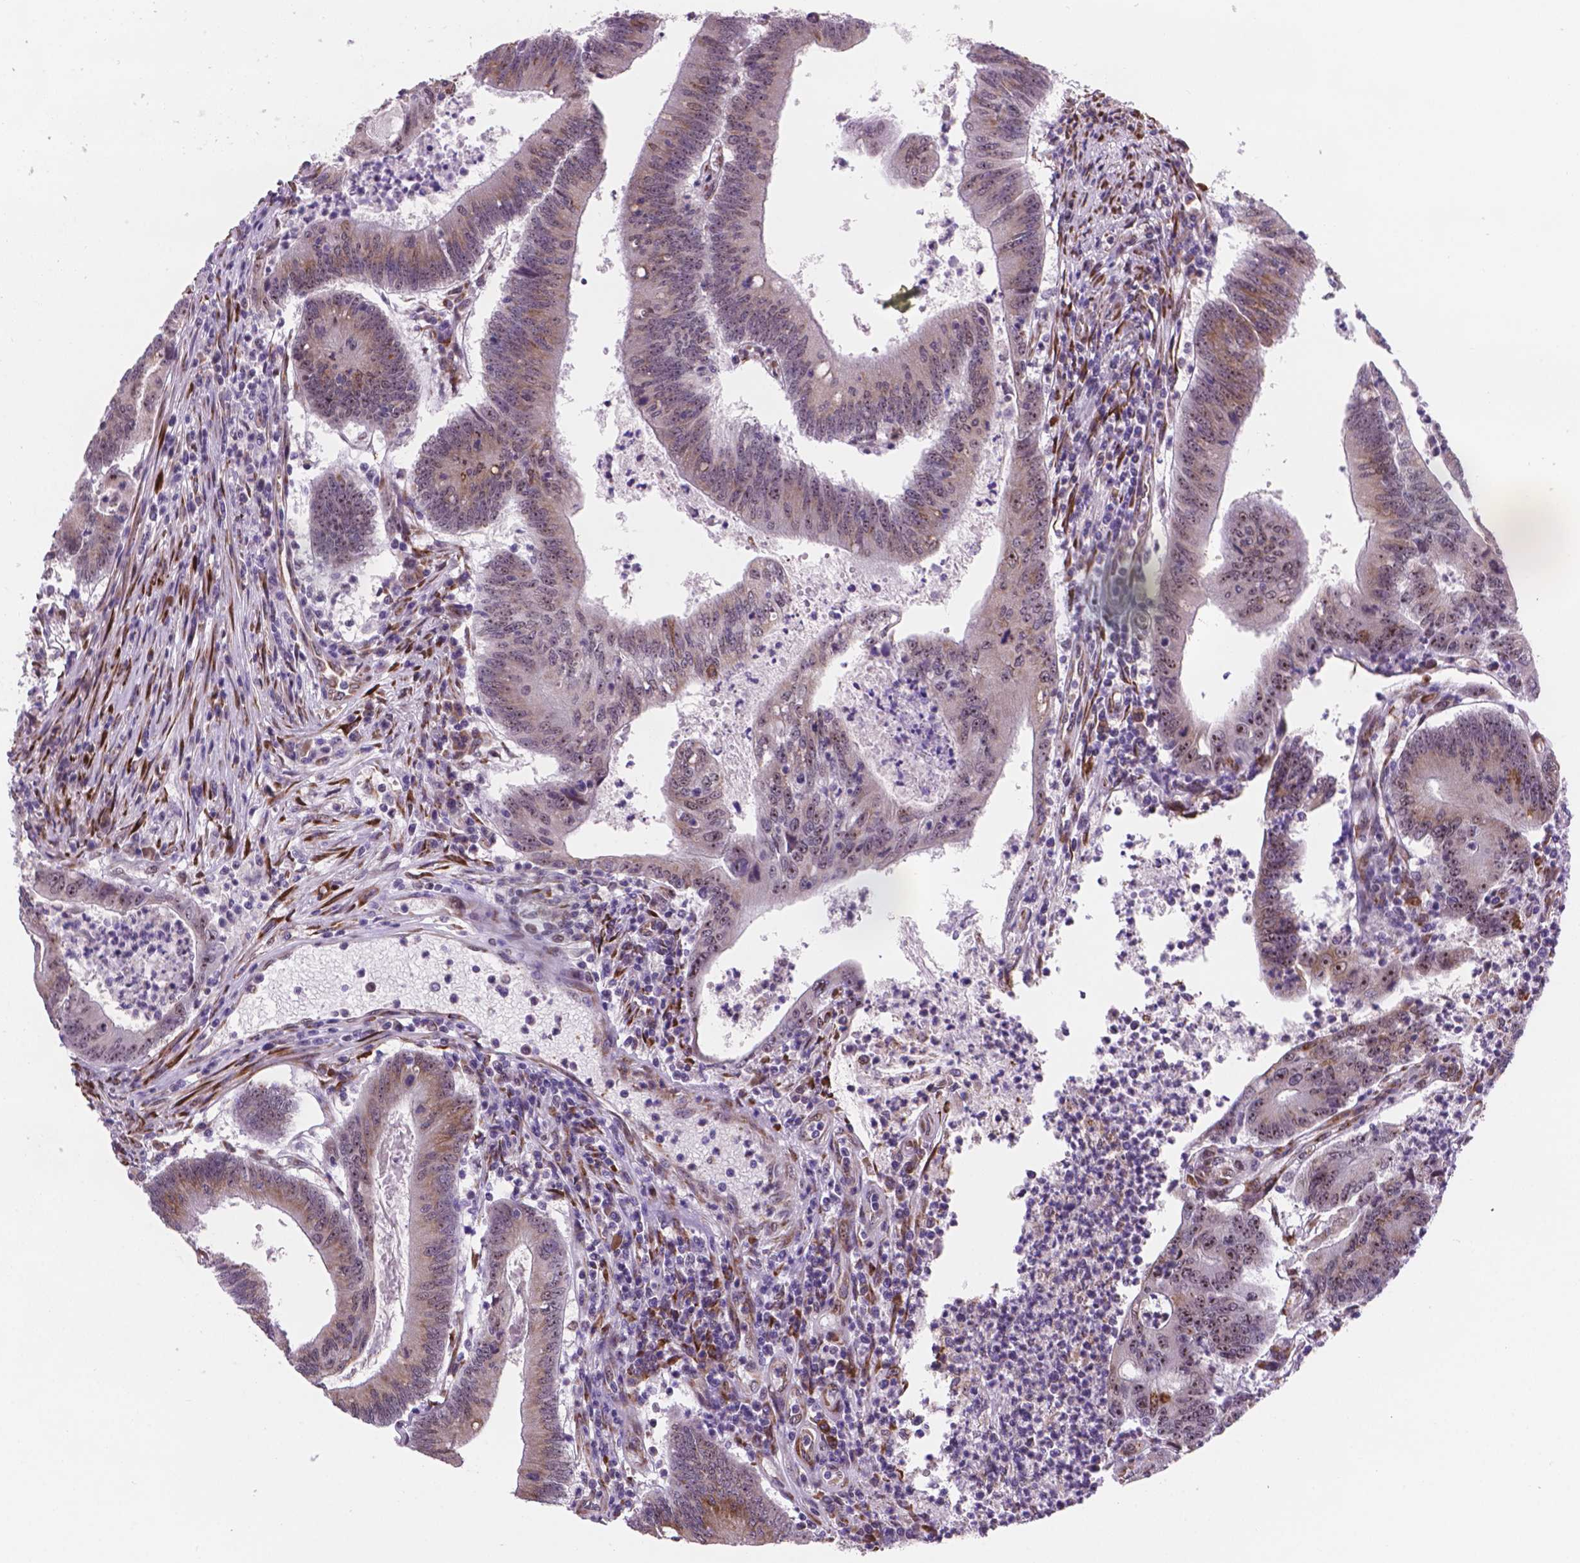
{"staining": {"intensity": "moderate", "quantity": "25%-75%", "location": "cytoplasmic/membranous,nuclear"}, "tissue": "colorectal cancer", "cell_type": "Tumor cells", "image_type": "cancer", "snomed": [{"axis": "morphology", "description": "Adenocarcinoma, NOS"}, {"axis": "topography", "description": "Colon"}], "caption": "Immunohistochemical staining of adenocarcinoma (colorectal) shows medium levels of moderate cytoplasmic/membranous and nuclear protein expression in about 25%-75% of tumor cells.", "gene": "FNIP1", "patient": {"sex": "female", "age": 70}}